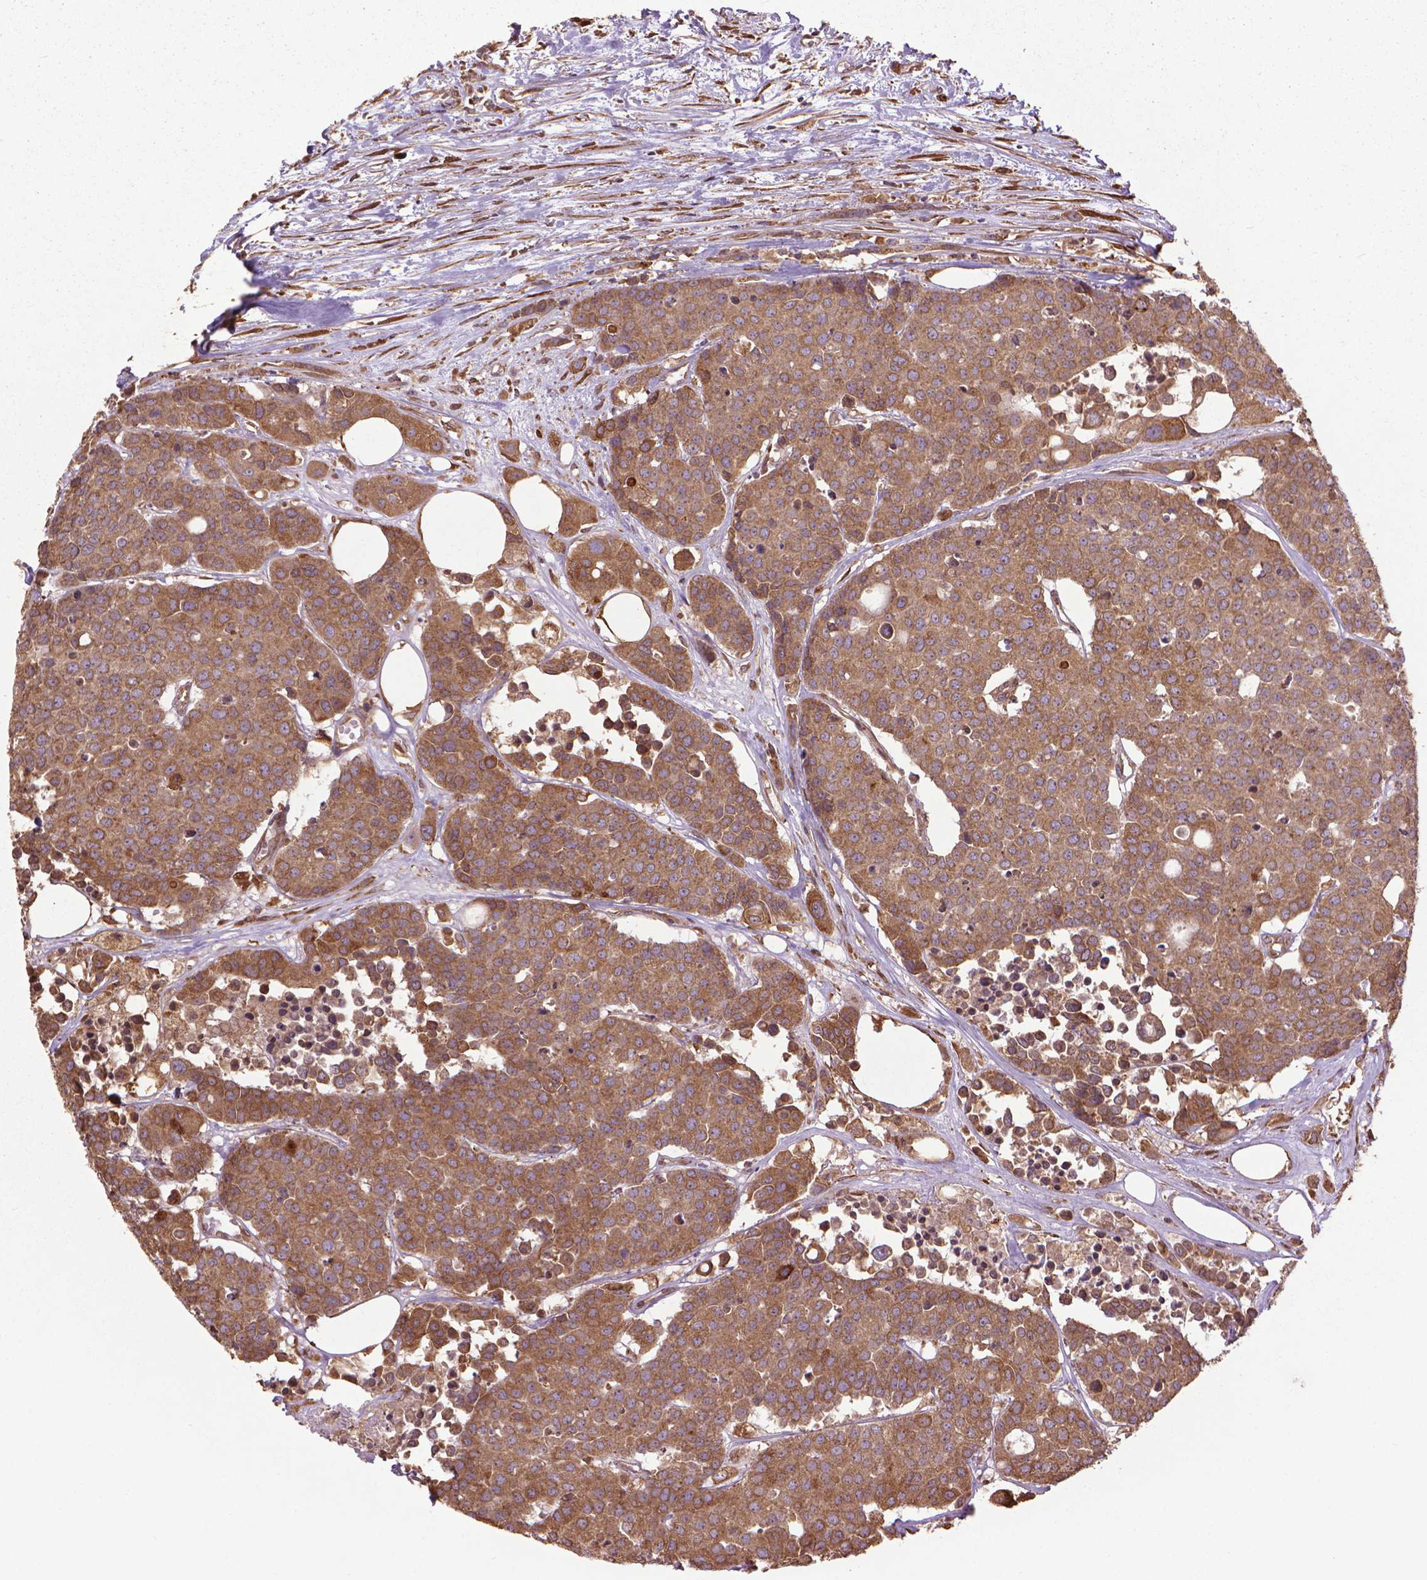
{"staining": {"intensity": "moderate", "quantity": ">75%", "location": "cytoplasmic/membranous"}, "tissue": "carcinoid", "cell_type": "Tumor cells", "image_type": "cancer", "snomed": [{"axis": "morphology", "description": "Carcinoid, malignant, NOS"}, {"axis": "topography", "description": "Colon"}], "caption": "About >75% of tumor cells in carcinoid display moderate cytoplasmic/membranous protein expression as visualized by brown immunohistochemical staining.", "gene": "GAS1", "patient": {"sex": "male", "age": 81}}